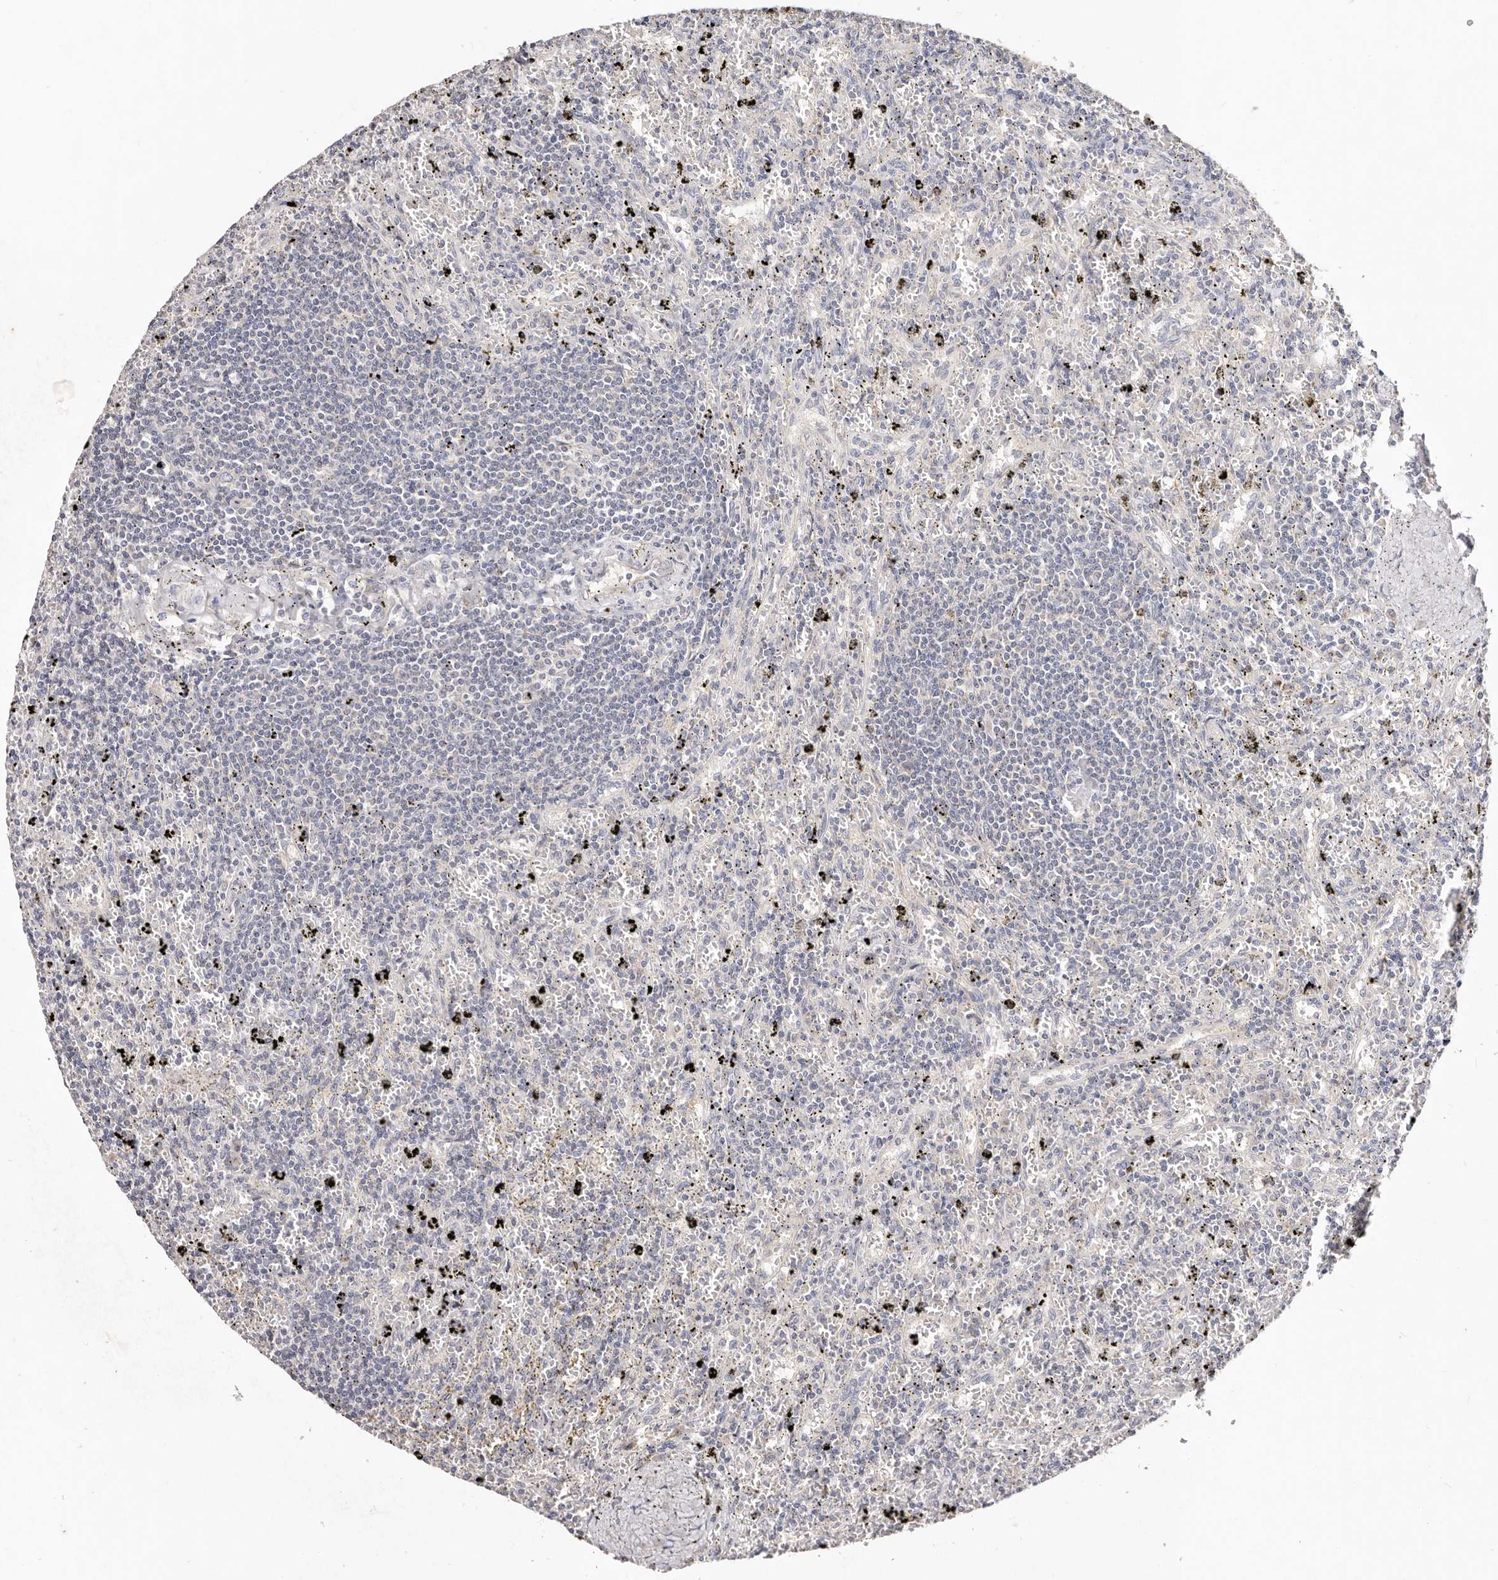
{"staining": {"intensity": "negative", "quantity": "none", "location": "none"}, "tissue": "lymphoma", "cell_type": "Tumor cells", "image_type": "cancer", "snomed": [{"axis": "morphology", "description": "Malignant lymphoma, non-Hodgkin's type, Low grade"}, {"axis": "topography", "description": "Spleen"}], "caption": "Immunohistochemistry (IHC) photomicrograph of neoplastic tissue: human malignant lymphoma, non-Hodgkin's type (low-grade) stained with DAB (3,3'-diaminobenzidine) displays no significant protein positivity in tumor cells.", "gene": "VIPAS39", "patient": {"sex": "male", "age": 76}}